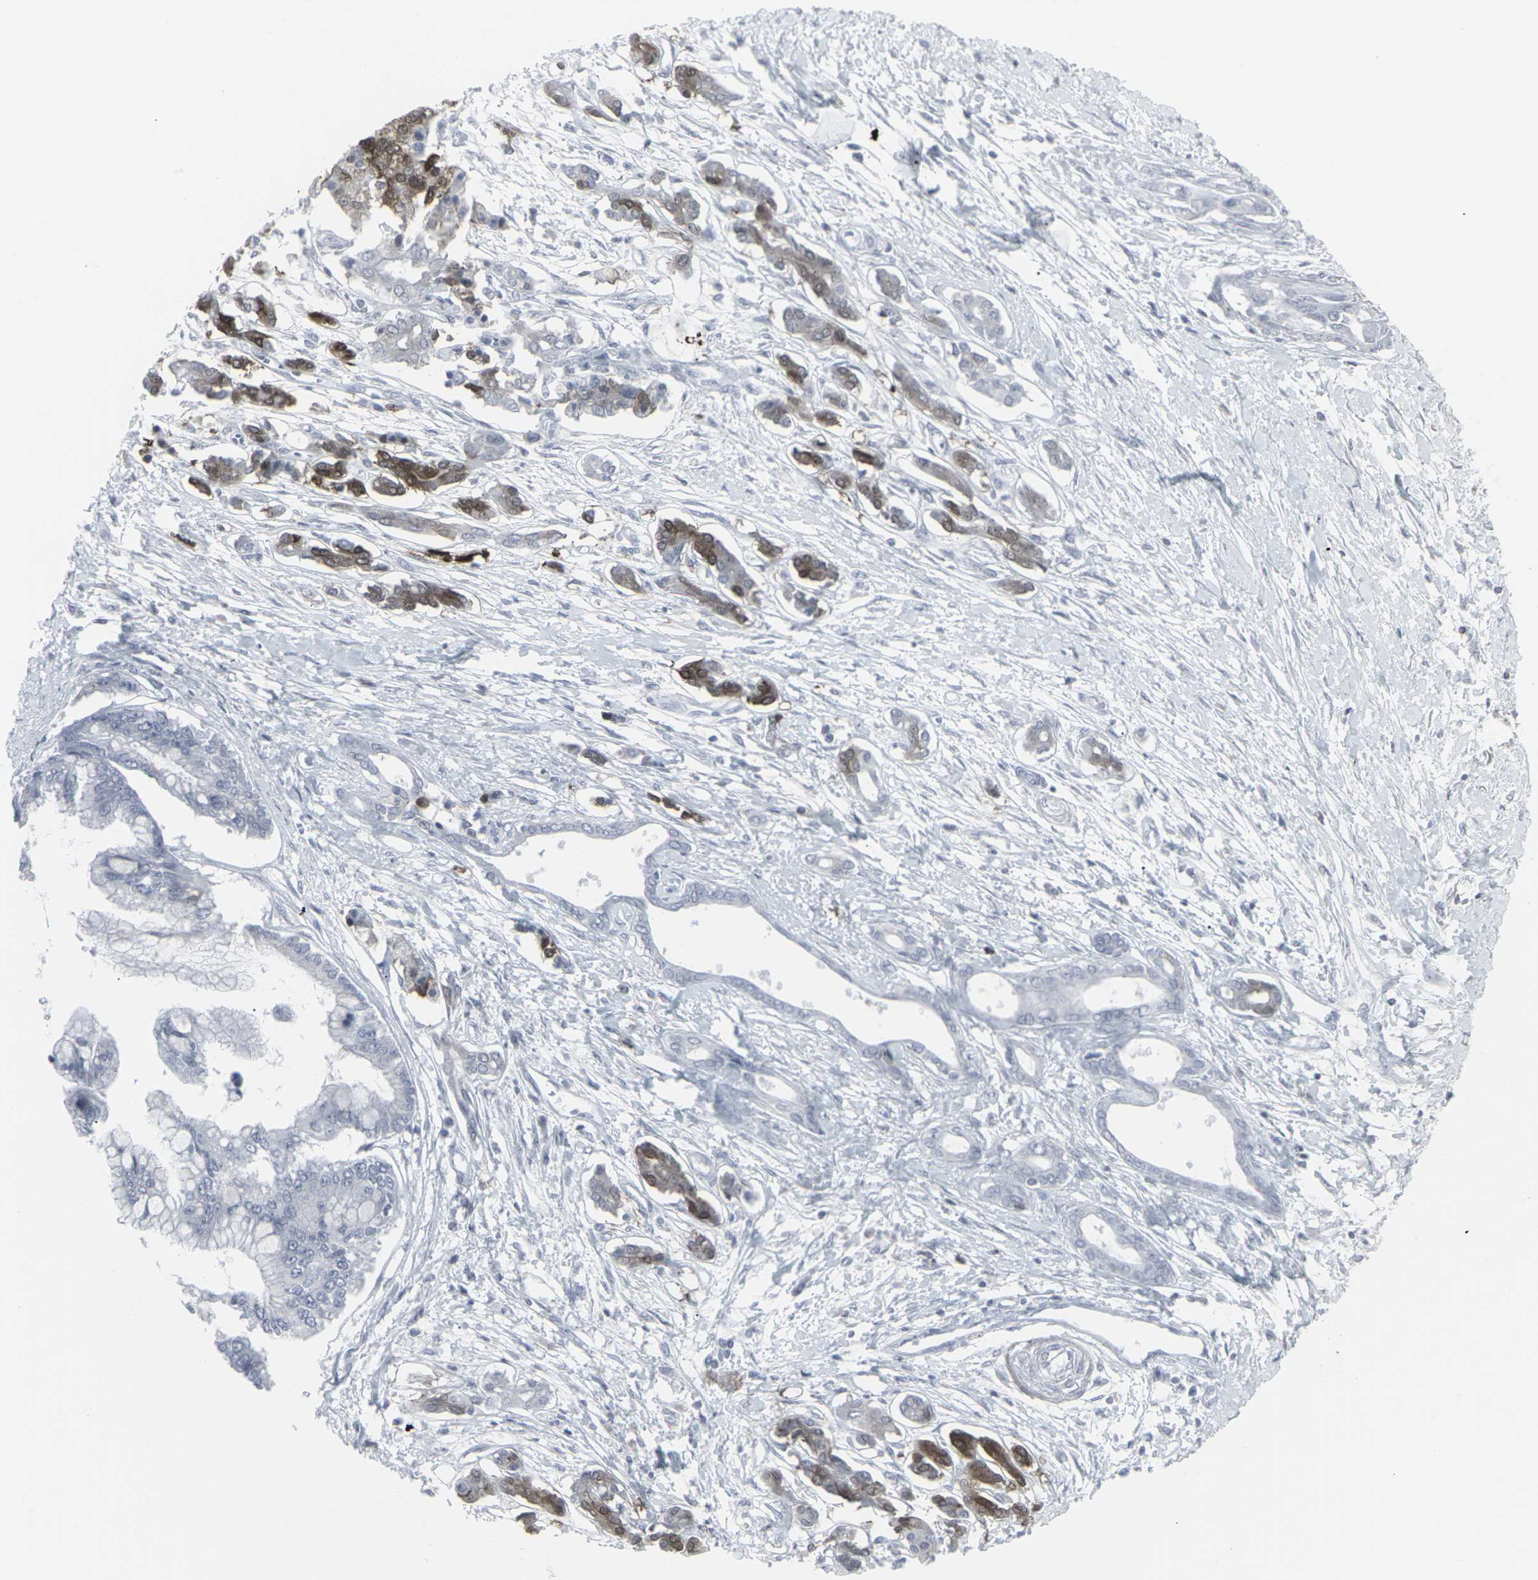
{"staining": {"intensity": "moderate", "quantity": "<25%", "location": "cytoplasmic/membranous"}, "tissue": "pancreatic cancer", "cell_type": "Tumor cells", "image_type": "cancer", "snomed": [{"axis": "morphology", "description": "Adenocarcinoma, NOS"}, {"axis": "topography", "description": "Pancreas"}], "caption": "This image reveals immunohistochemistry staining of human pancreatic cancer (adenocarcinoma), with low moderate cytoplasmic/membranous staining in approximately <25% of tumor cells.", "gene": "APOBEC2", "patient": {"sex": "male", "age": 56}}